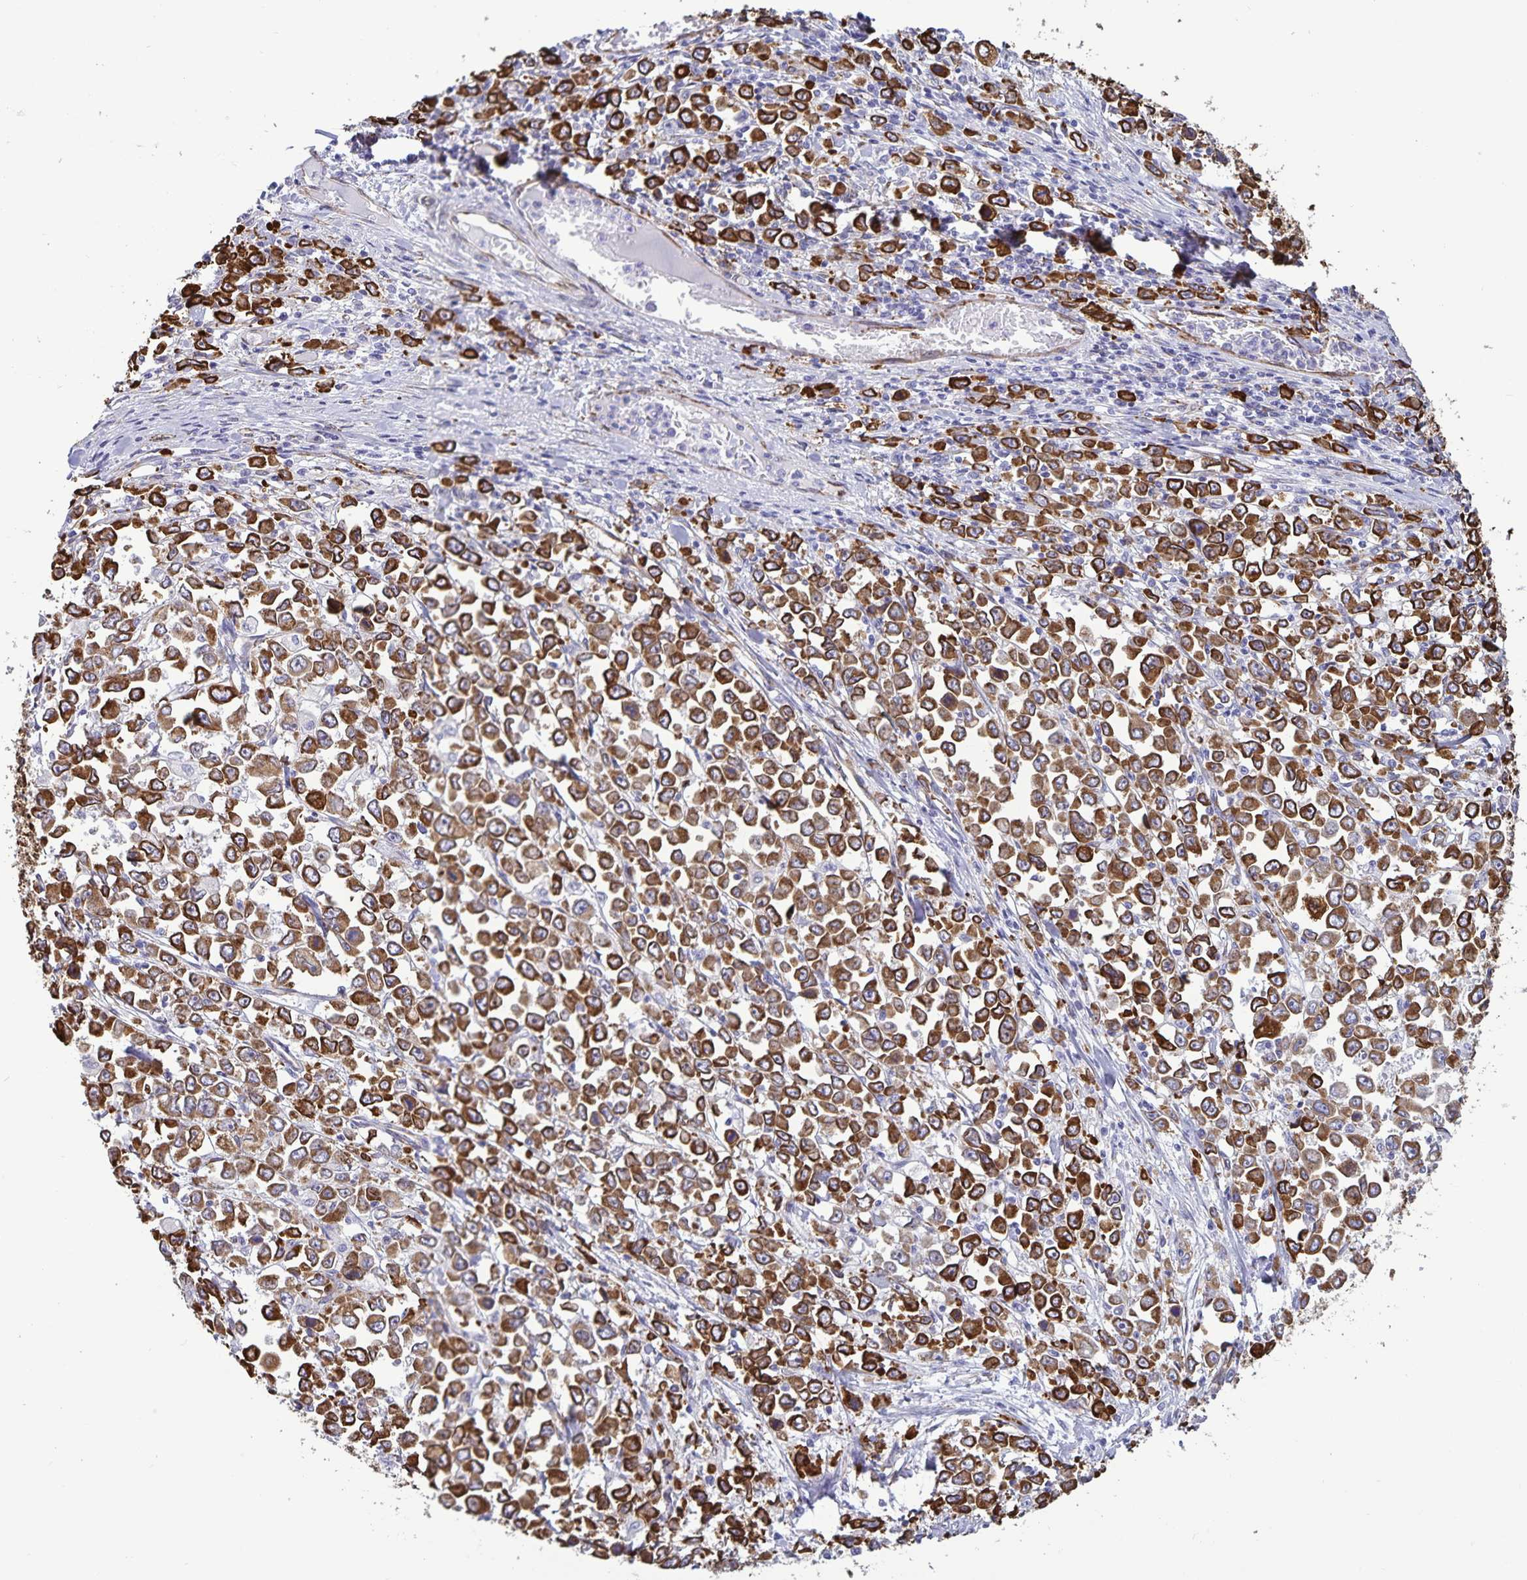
{"staining": {"intensity": "strong", "quantity": ">75%", "location": "cytoplasmic/membranous"}, "tissue": "stomach cancer", "cell_type": "Tumor cells", "image_type": "cancer", "snomed": [{"axis": "morphology", "description": "Adenocarcinoma, NOS"}, {"axis": "topography", "description": "Stomach, upper"}], "caption": "Tumor cells exhibit high levels of strong cytoplasmic/membranous staining in about >75% of cells in stomach adenocarcinoma.", "gene": "RCN1", "patient": {"sex": "male", "age": 70}}